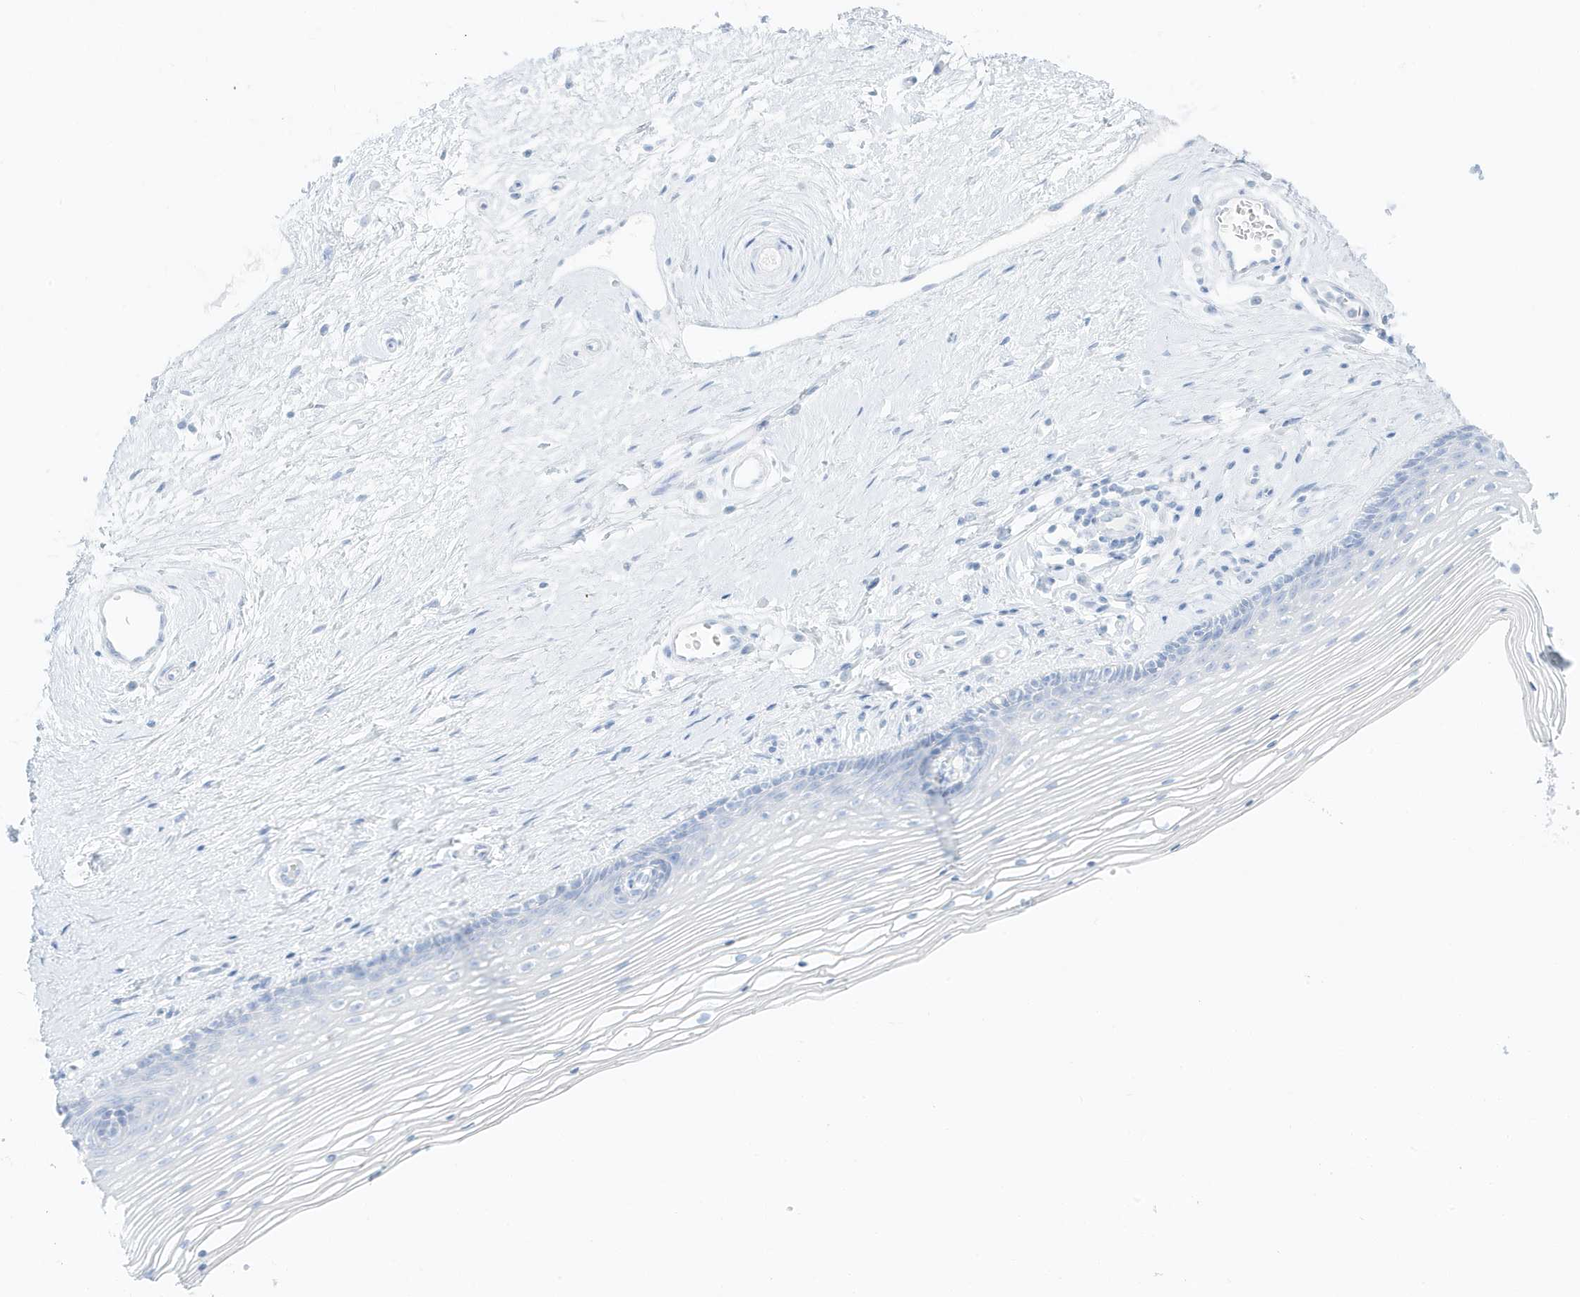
{"staining": {"intensity": "negative", "quantity": "none", "location": "none"}, "tissue": "vagina", "cell_type": "Squamous epithelial cells", "image_type": "normal", "snomed": [{"axis": "morphology", "description": "Normal tissue, NOS"}, {"axis": "topography", "description": "Vagina"}], "caption": "DAB immunohistochemical staining of unremarkable vagina exhibits no significant staining in squamous epithelial cells. (Brightfield microscopy of DAB immunohistochemistry at high magnification).", "gene": "SLC22A13", "patient": {"sex": "female", "age": 46}}